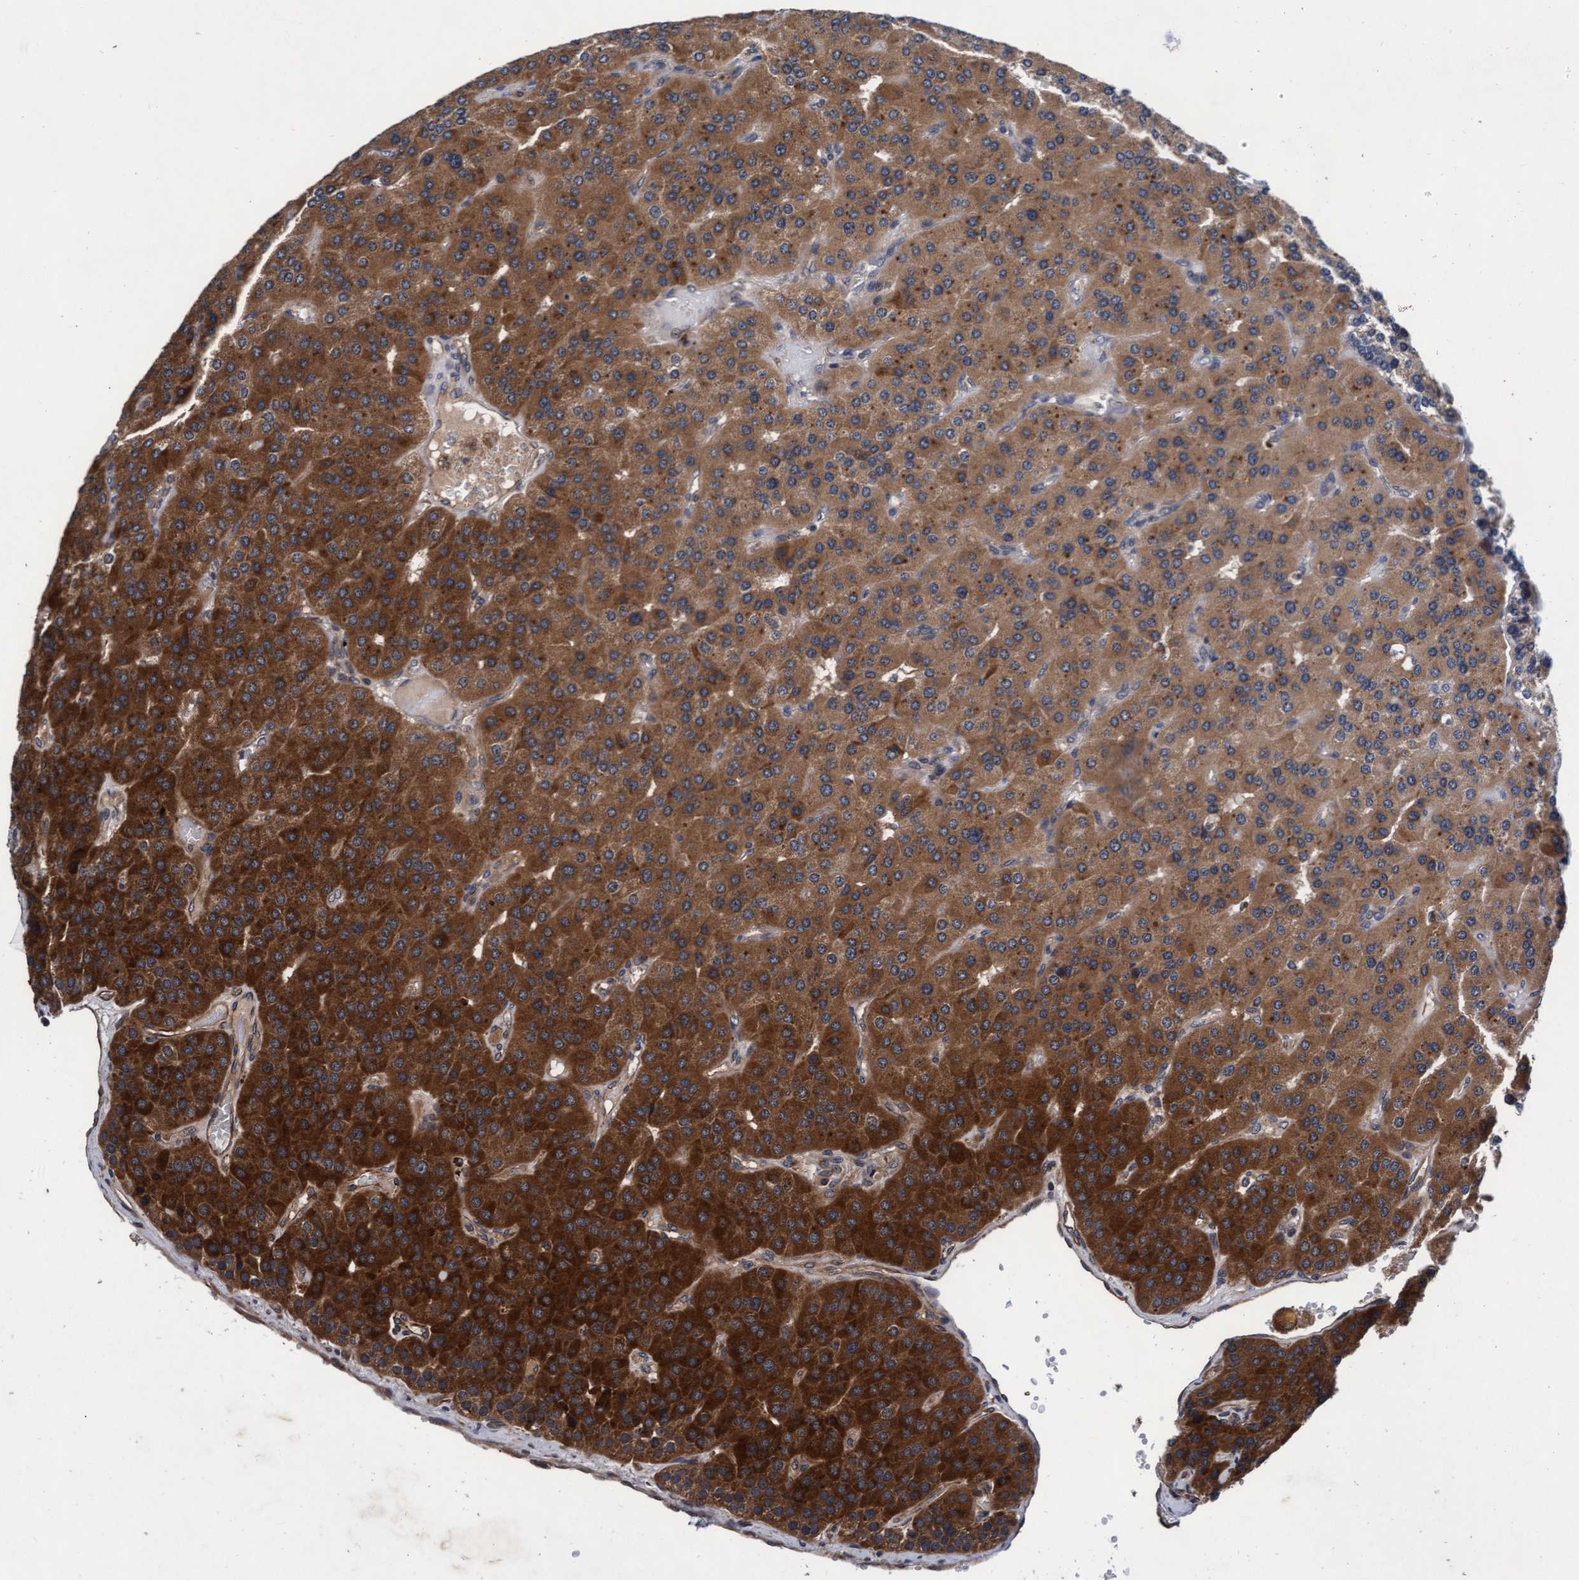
{"staining": {"intensity": "moderate", "quantity": ">75%", "location": "cytoplasmic/membranous"}, "tissue": "parathyroid gland", "cell_type": "Glandular cells", "image_type": "normal", "snomed": [{"axis": "morphology", "description": "Normal tissue, NOS"}, {"axis": "morphology", "description": "Adenoma, NOS"}, {"axis": "topography", "description": "Parathyroid gland"}], "caption": "The immunohistochemical stain shows moderate cytoplasmic/membranous expression in glandular cells of unremarkable parathyroid gland.", "gene": "EFCAB13", "patient": {"sex": "female", "age": 86}}